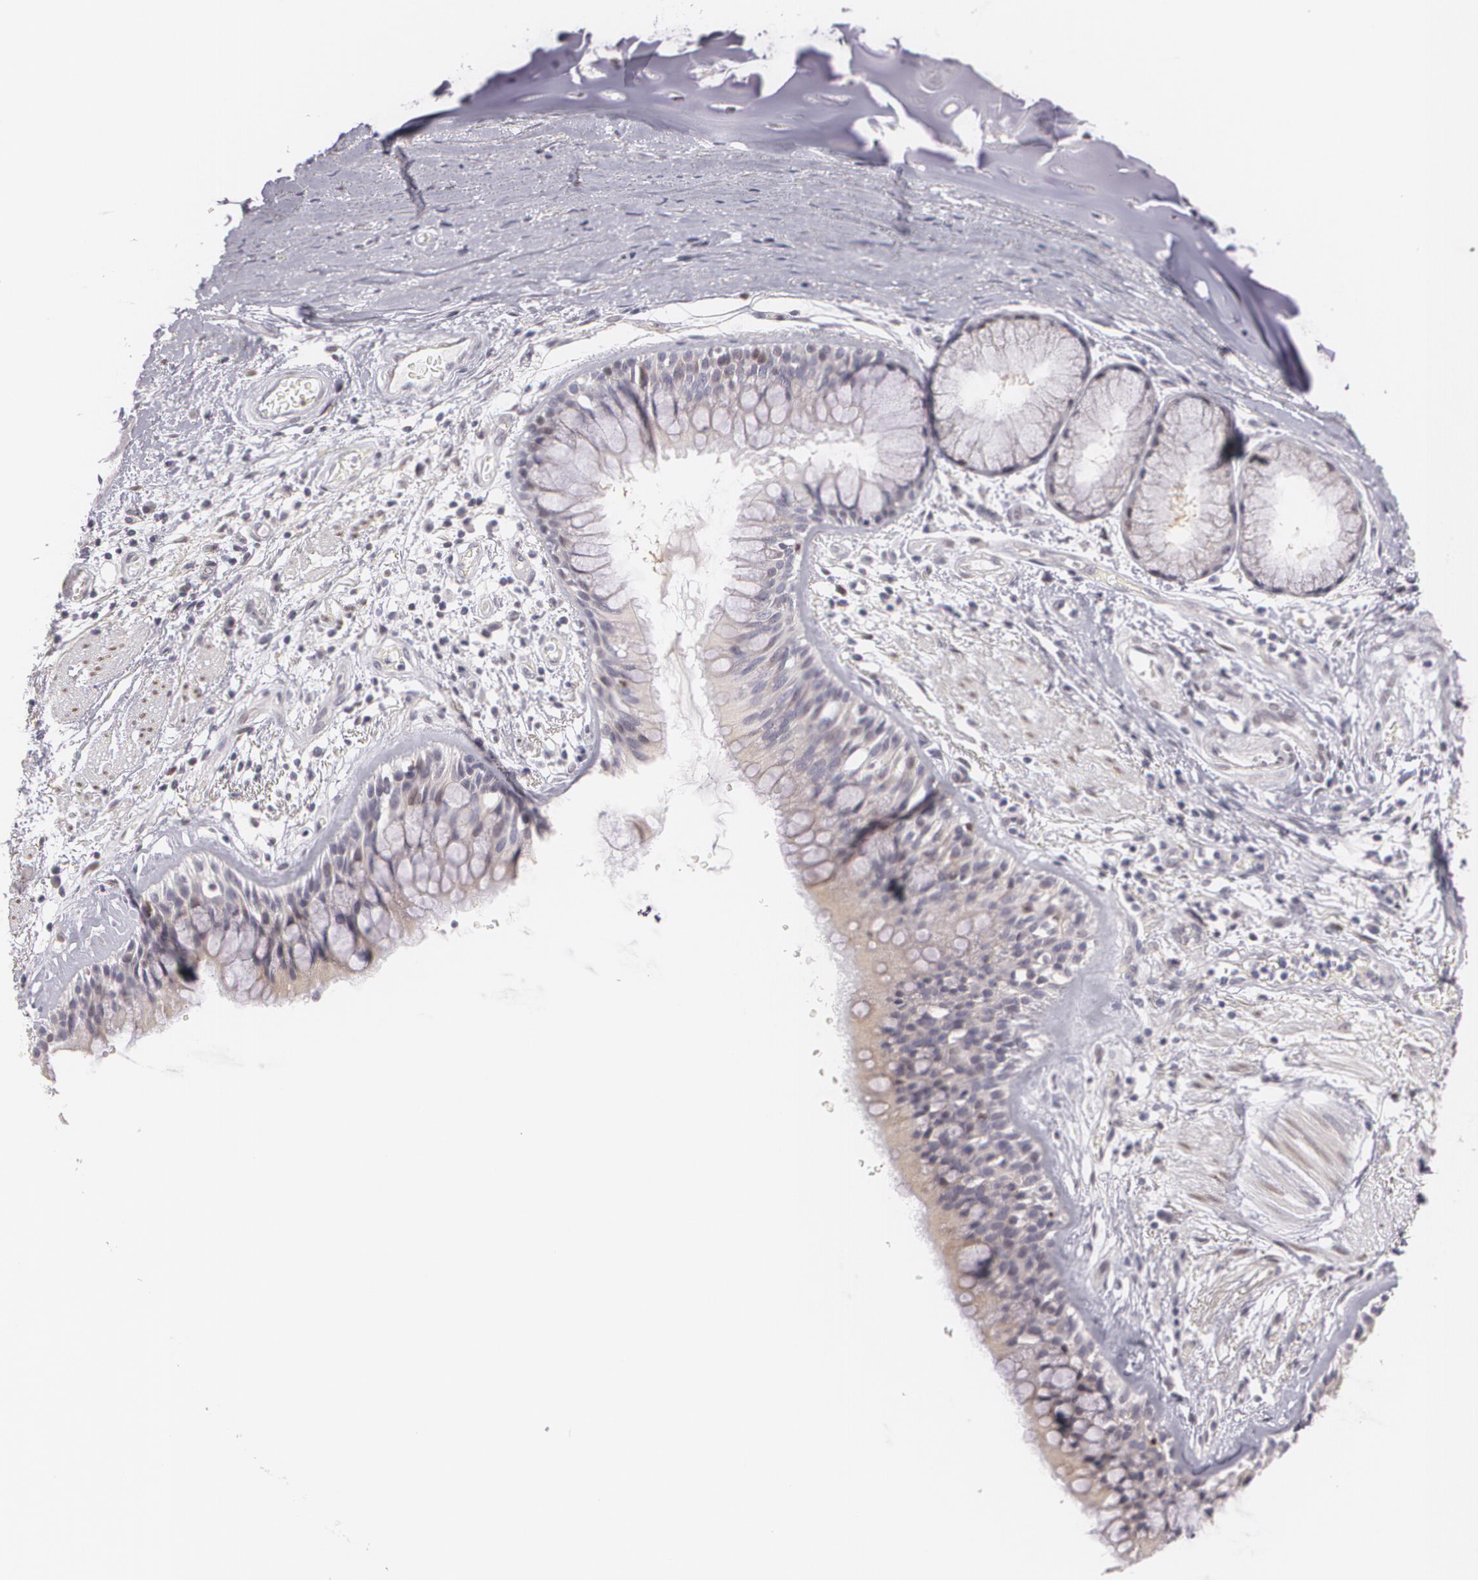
{"staining": {"intensity": "weak", "quantity": "<25%", "location": "cytoplasmic/membranous"}, "tissue": "bronchus", "cell_type": "Respiratory epithelial cells", "image_type": "normal", "snomed": [{"axis": "morphology", "description": "Normal tissue, NOS"}, {"axis": "topography", "description": "Bronchus"}, {"axis": "topography", "description": "Lung"}], "caption": "This is an immunohistochemistry micrograph of normal human bronchus. There is no expression in respiratory epithelial cells.", "gene": "ZBTB16", "patient": {"sex": "female", "age": 57}}